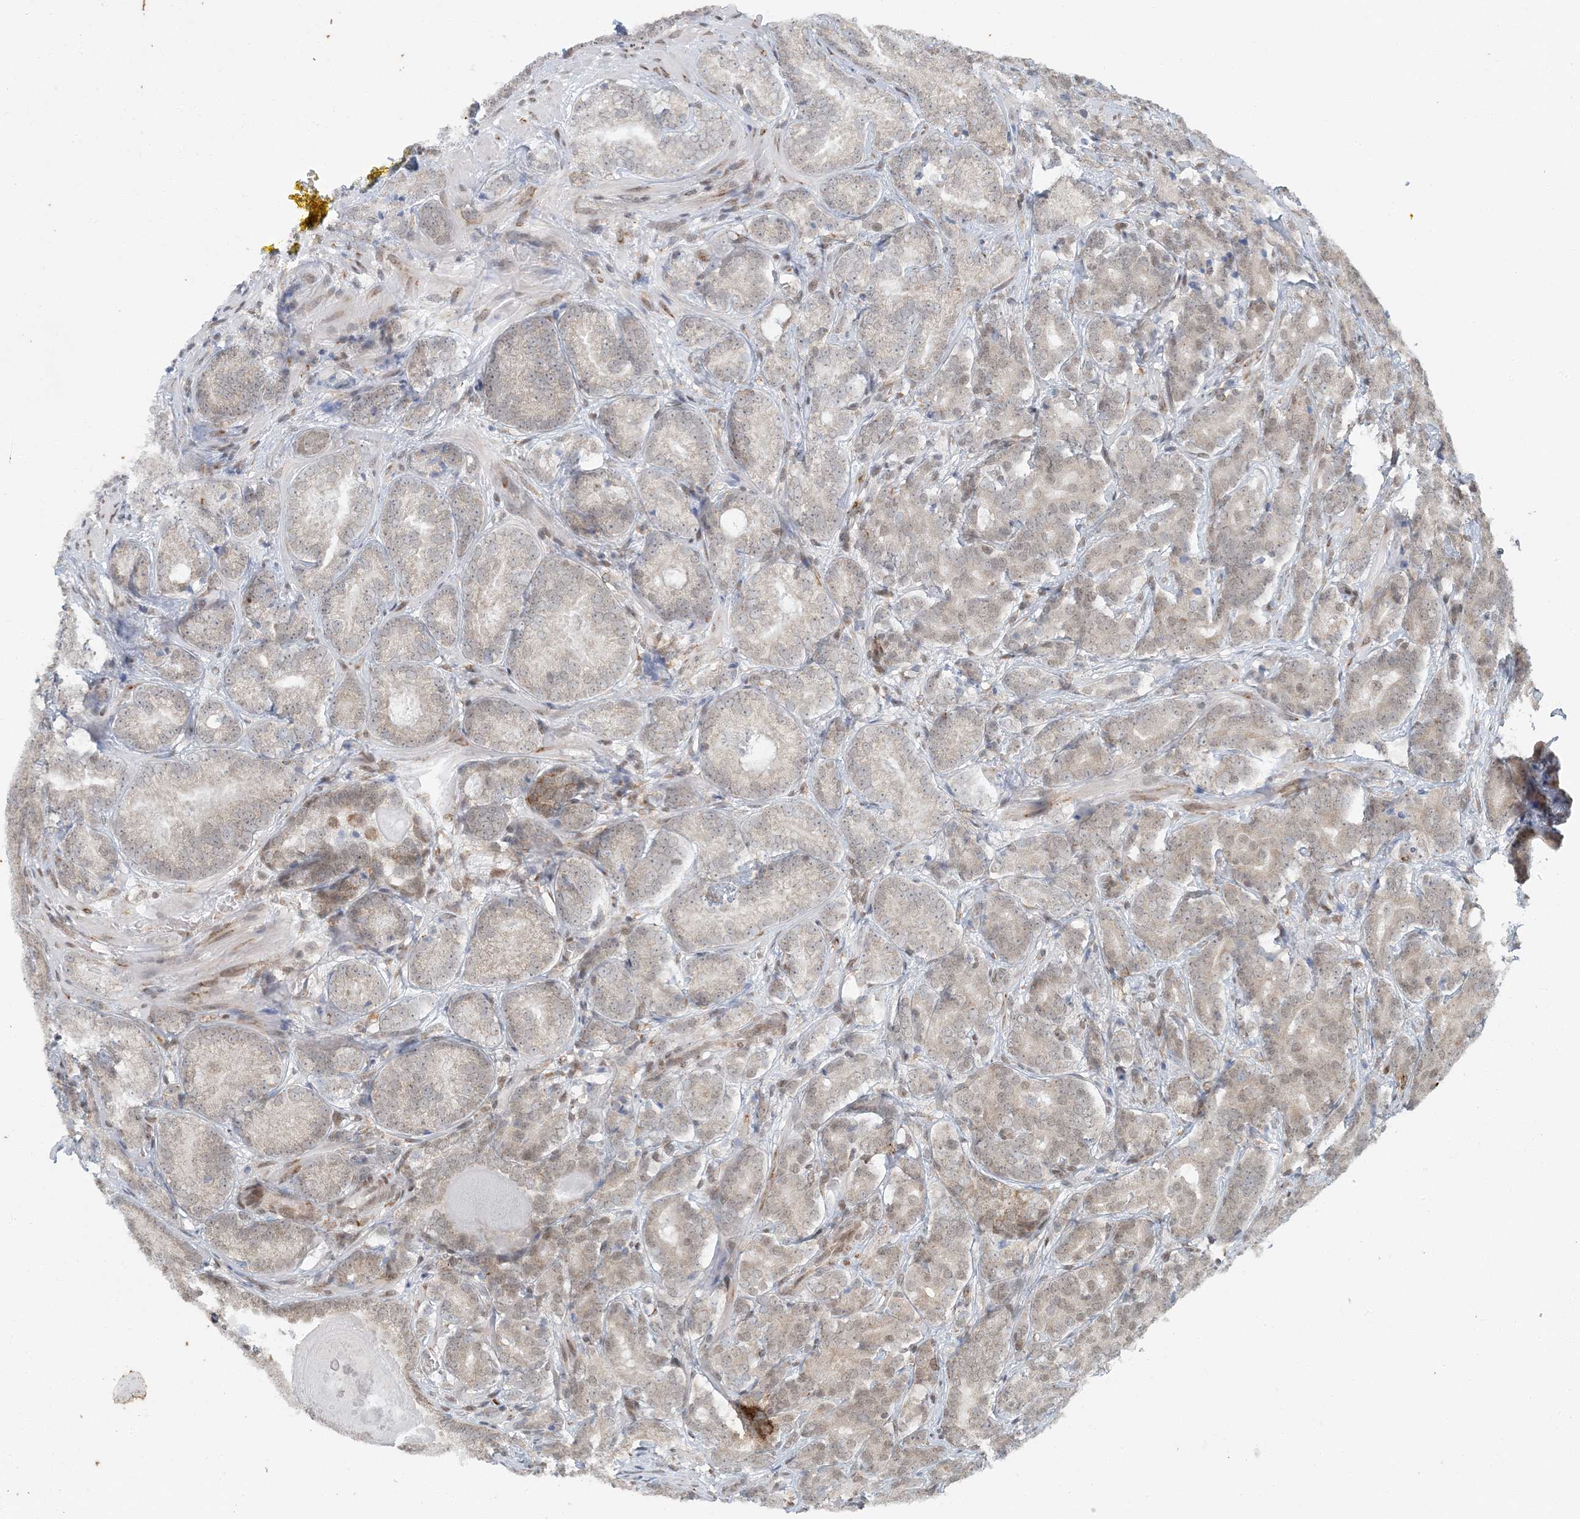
{"staining": {"intensity": "weak", "quantity": "<25%", "location": "nuclear"}, "tissue": "prostate cancer", "cell_type": "Tumor cells", "image_type": "cancer", "snomed": [{"axis": "morphology", "description": "Adenocarcinoma, High grade"}, {"axis": "topography", "description": "Prostate"}], "caption": "Immunohistochemical staining of human prostate adenocarcinoma (high-grade) displays no significant positivity in tumor cells.", "gene": "AK9", "patient": {"sex": "male", "age": 66}}